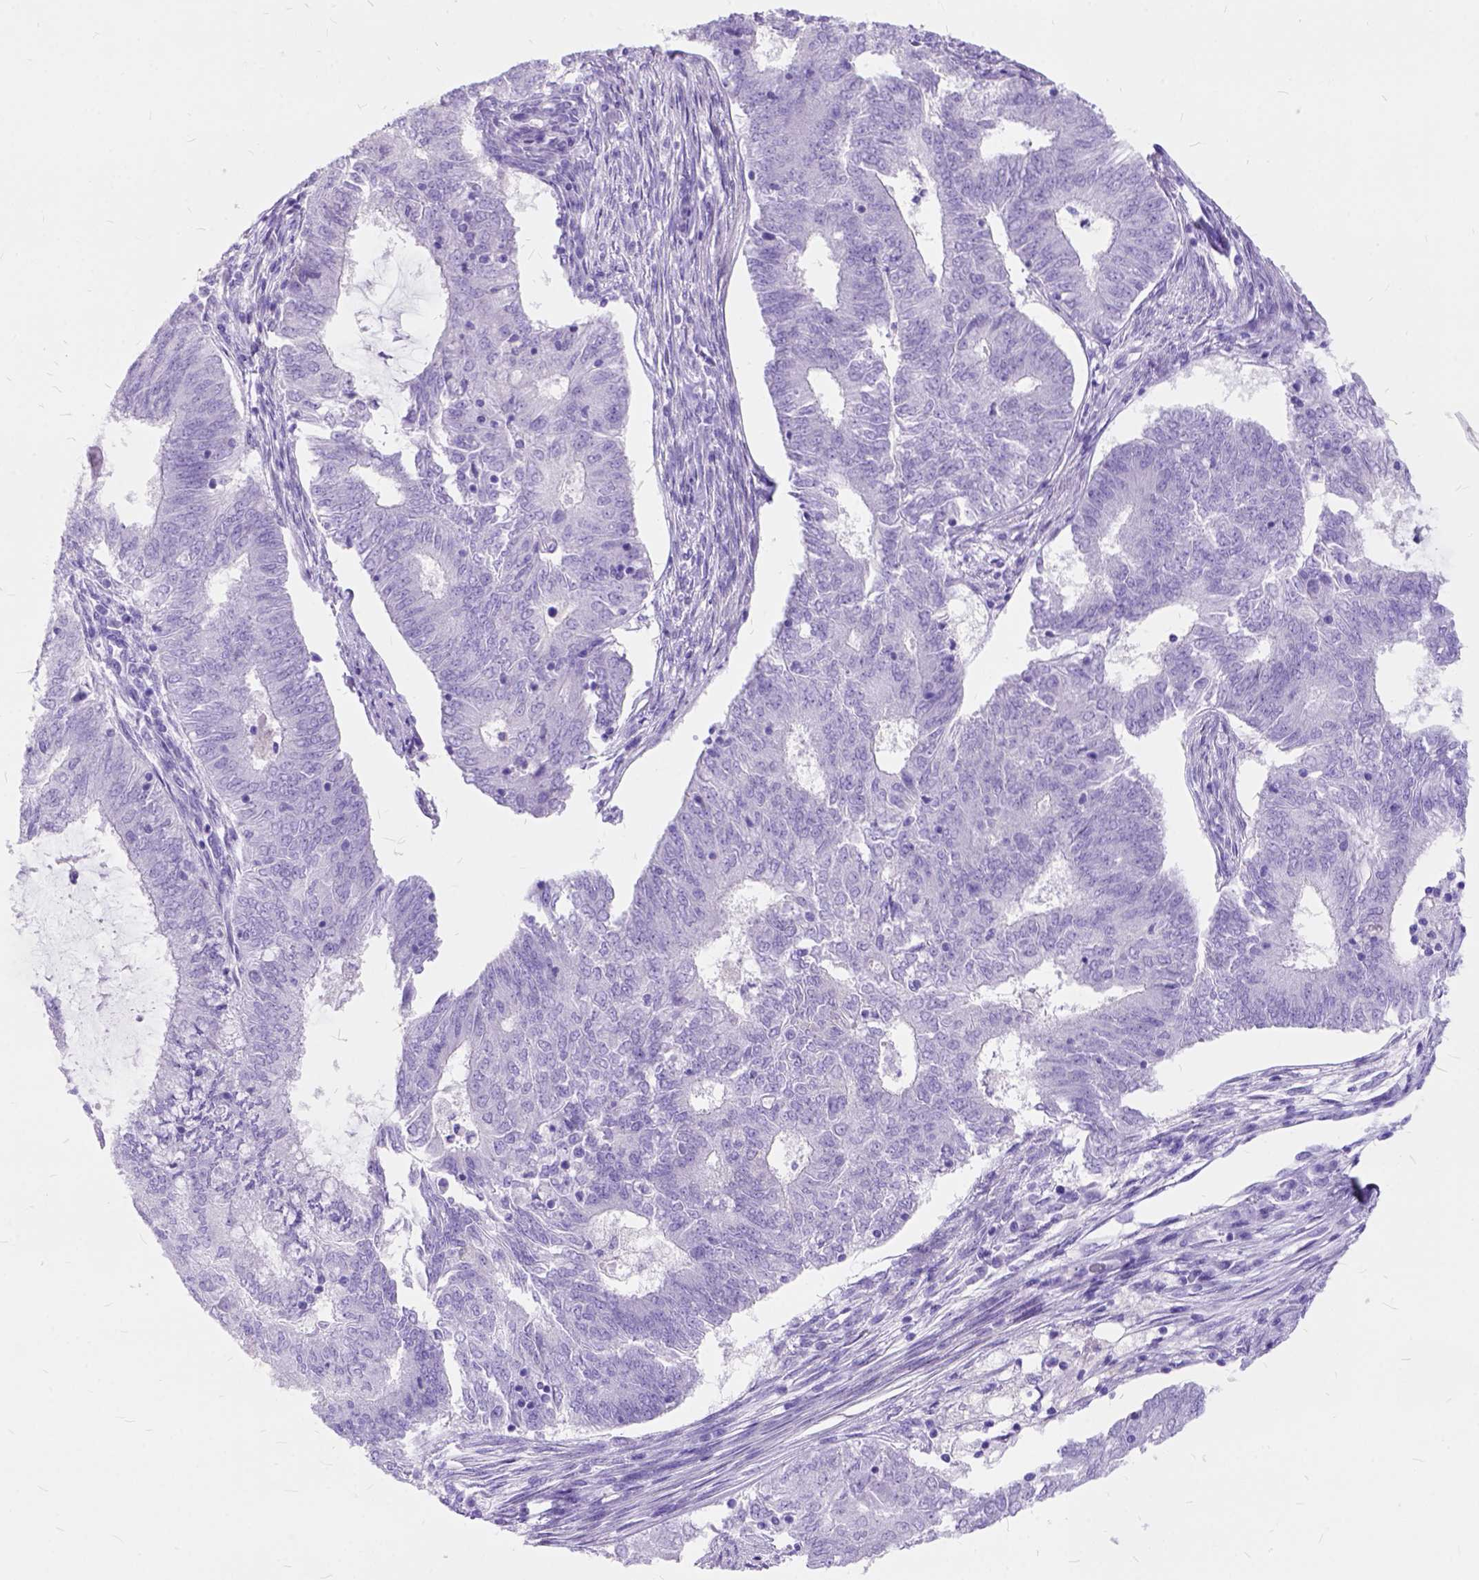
{"staining": {"intensity": "negative", "quantity": "none", "location": "none"}, "tissue": "endometrial cancer", "cell_type": "Tumor cells", "image_type": "cancer", "snomed": [{"axis": "morphology", "description": "Adenocarcinoma, NOS"}, {"axis": "topography", "description": "Endometrium"}], "caption": "Immunohistochemistry of endometrial cancer displays no staining in tumor cells.", "gene": "C1QTNF3", "patient": {"sex": "female", "age": 62}}